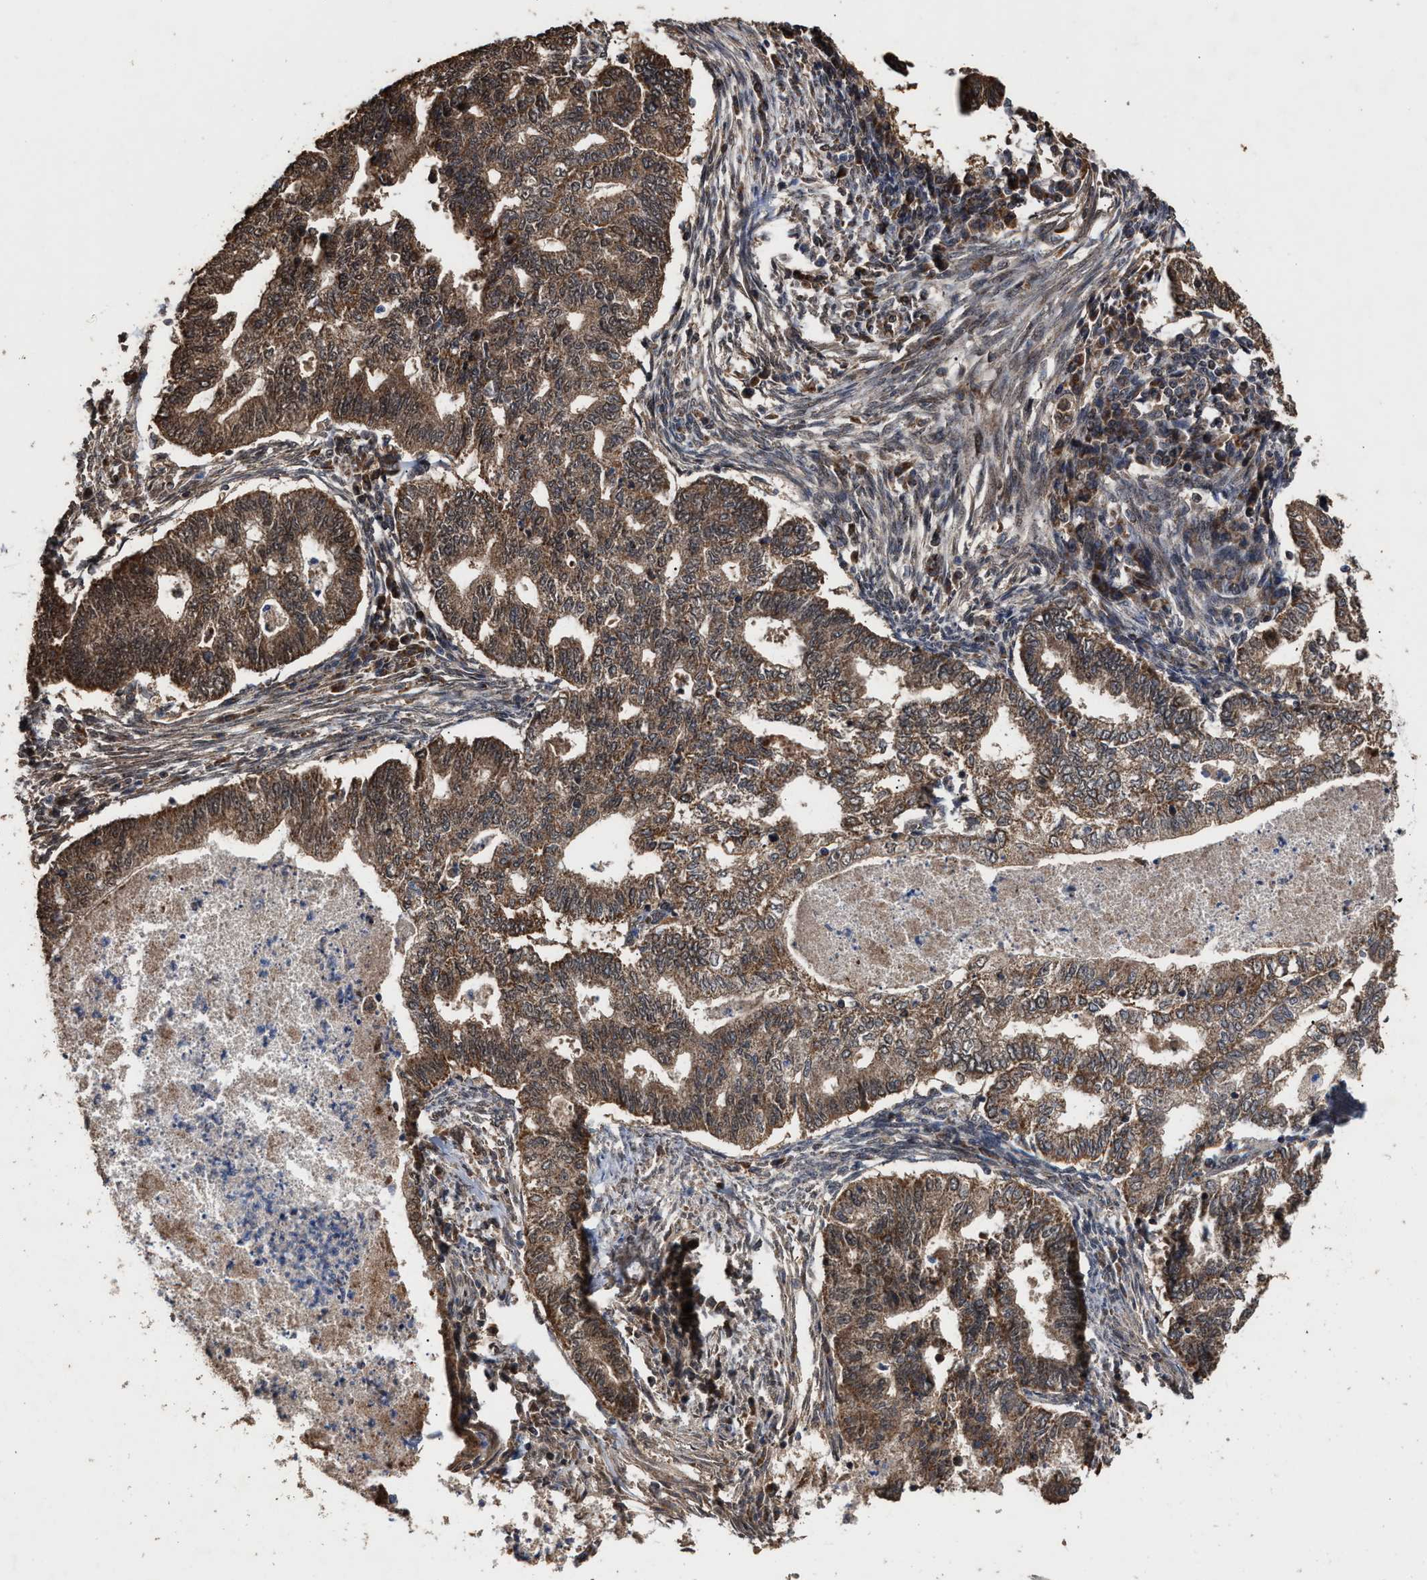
{"staining": {"intensity": "moderate", "quantity": ">75%", "location": "cytoplasmic/membranous"}, "tissue": "endometrial cancer", "cell_type": "Tumor cells", "image_type": "cancer", "snomed": [{"axis": "morphology", "description": "Polyp, NOS"}, {"axis": "morphology", "description": "Adenocarcinoma, NOS"}, {"axis": "morphology", "description": "Adenoma, NOS"}, {"axis": "topography", "description": "Endometrium"}], "caption": "Human endometrial adenocarcinoma stained for a protein (brown) reveals moderate cytoplasmic/membranous positive expression in about >75% of tumor cells.", "gene": "ZNHIT6", "patient": {"sex": "female", "age": 79}}